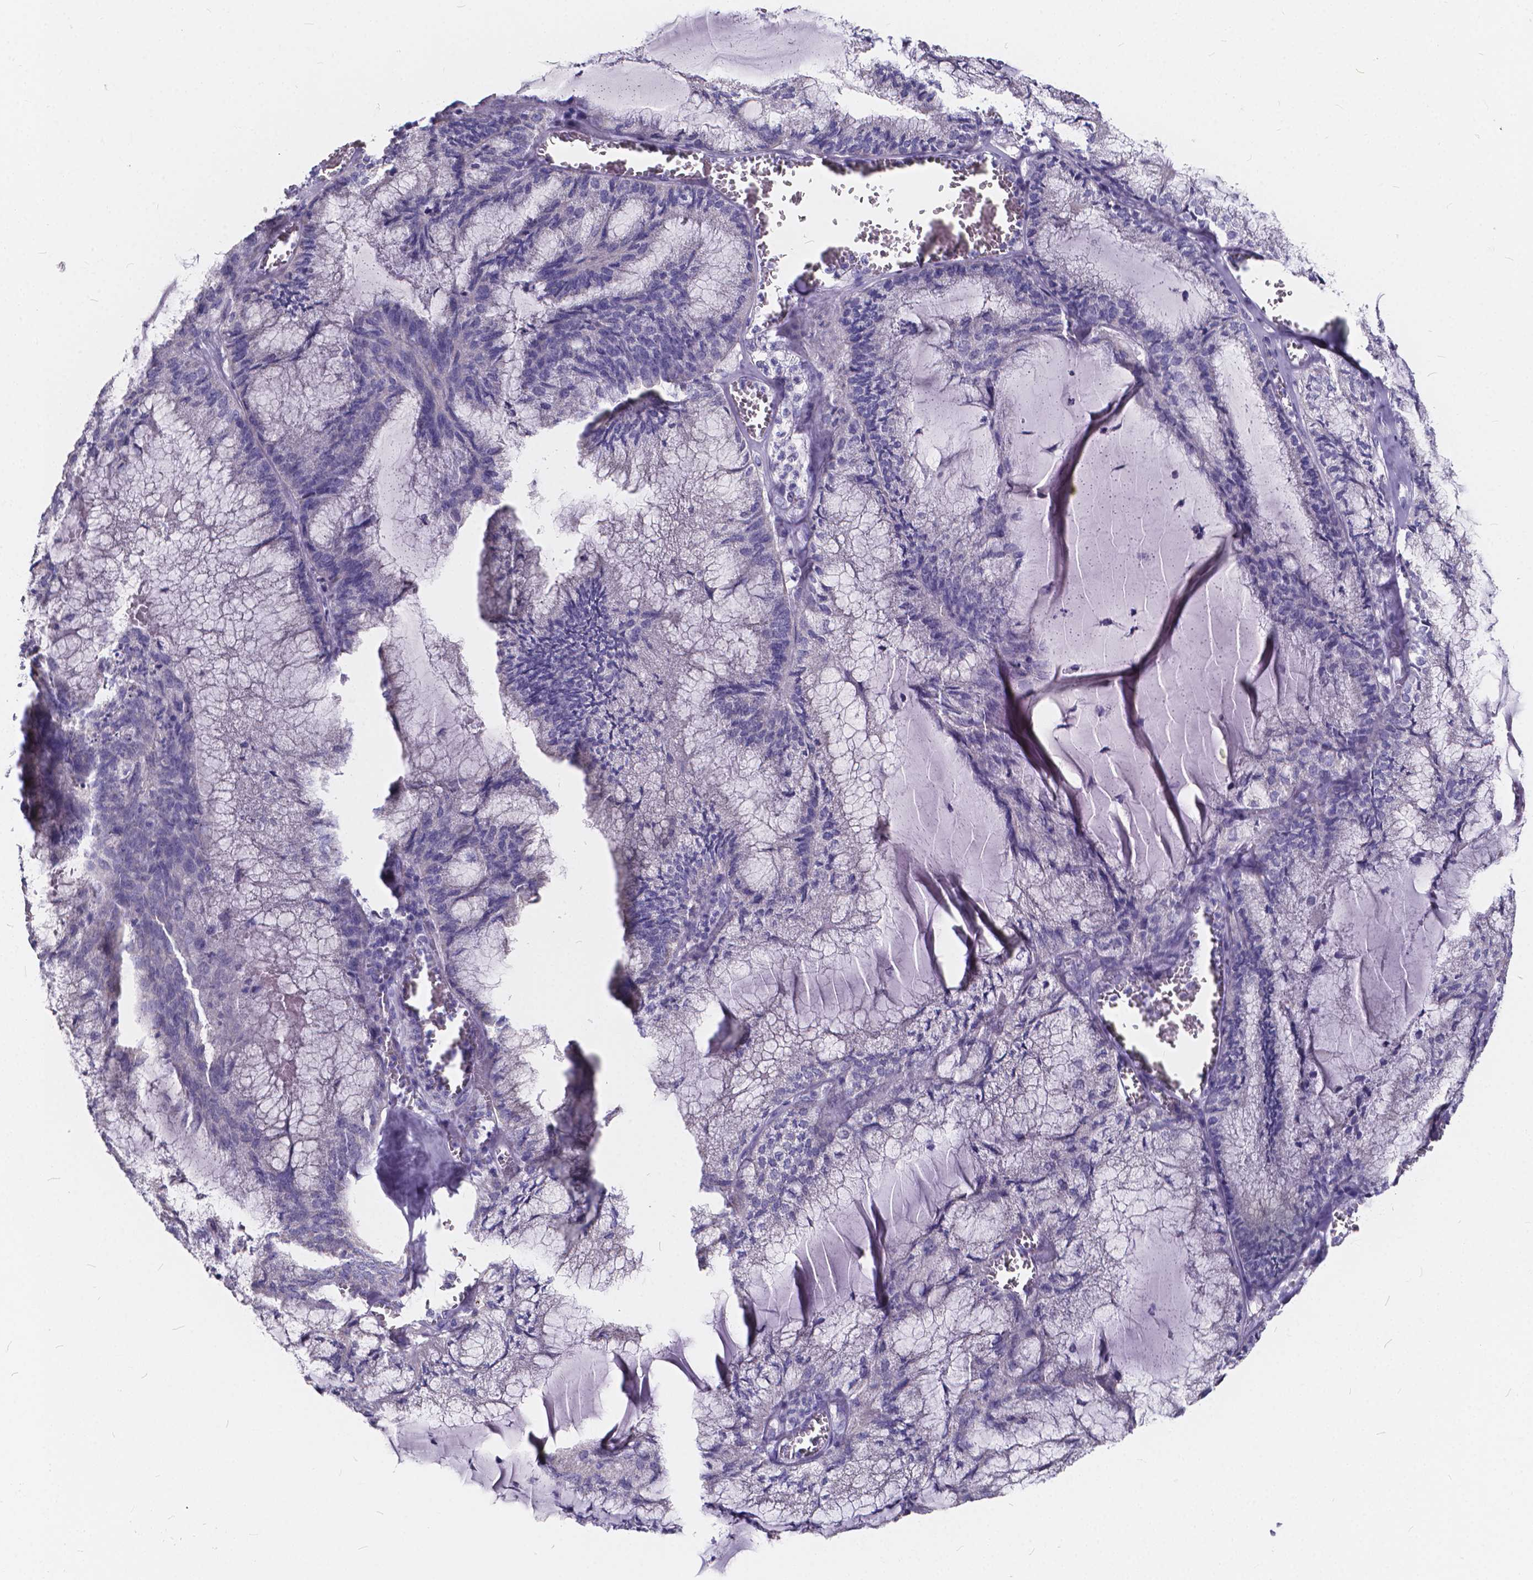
{"staining": {"intensity": "negative", "quantity": "none", "location": "none"}, "tissue": "endometrial cancer", "cell_type": "Tumor cells", "image_type": "cancer", "snomed": [{"axis": "morphology", "description": "Carcinoma, NOS"}, {"axis": "topography", "description": "Endometrium"}], "caption": "Immunohistochemistry (IHC) of human endometrial cancer (carcinoma) shows no positivity in tumor cells. (DAB immunohistochemistry visualized using brightfield microscopy, high magnification).", "gene": "SPEF2", "patient": {"sex": "female", "age": 62}}